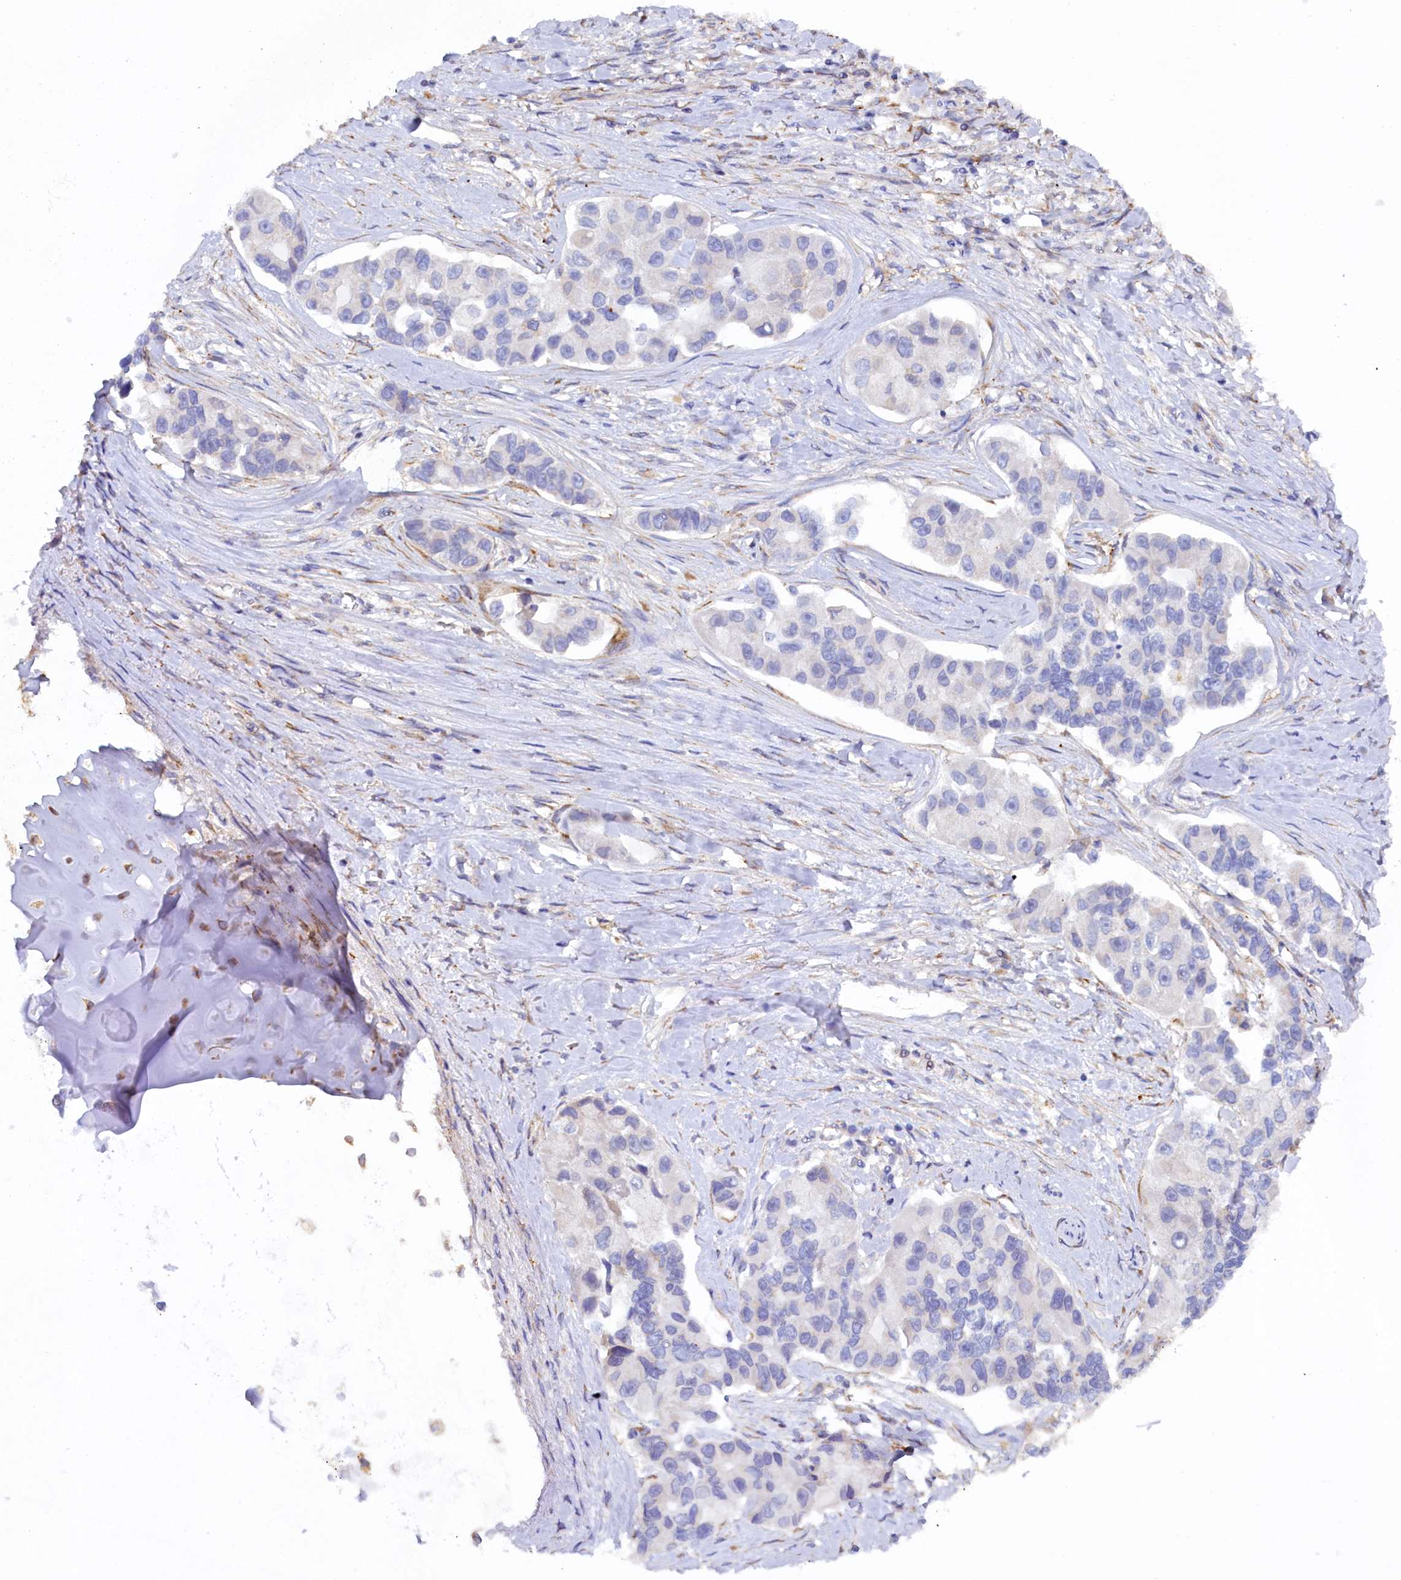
{"staining": {"intensity": "negative", "quantity": "none", "location": "none"}, "tissue": "lung cancer", "cell_type": "Tumor cells", "image_type": "cancer", "snomed": [{"axis": "morphology", "description": "Adenocarcinoma, NOS"}, {"axis": "topography", "description": "Lung"}], "caption": "Tumor cells show no significant positivity in lung cancer.", "gene": "POGLUT3", "patient": {"sex": "female", "age": 54}}